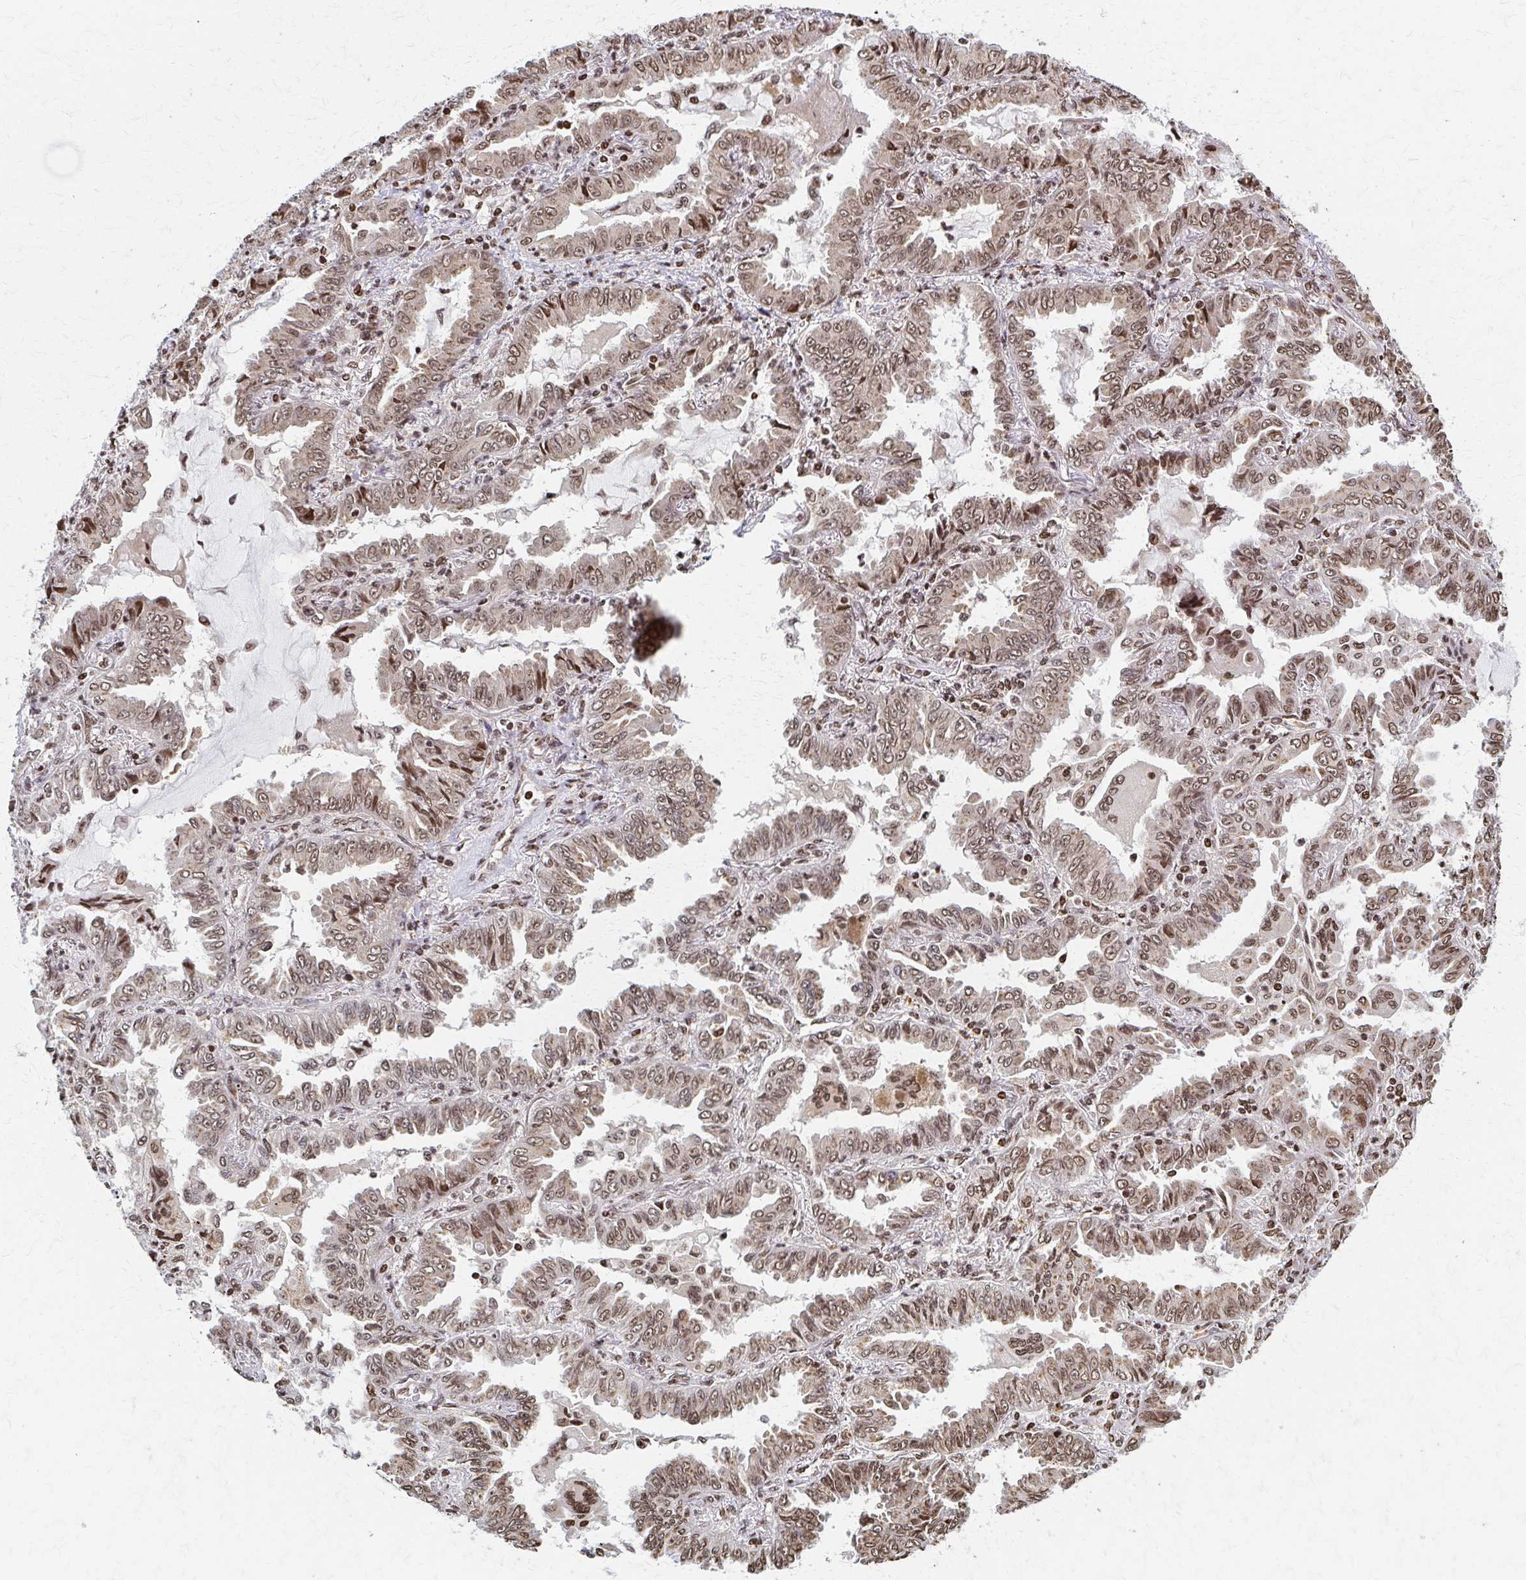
{"staining": {"intensity": "weak", "quantity": ">75%", "location": "nuclear"}, "tissue": "lung cancer", "cell_type": "Tumor cells", "image_type": "cancer", "snomed": [{"axis": "morphology", "description": "Adenocarcinoma, NOS"}, {"axis": "topography", "description": "Lung"}], "caption": "Protein analysis of lung cancer tissue reveals weak nuclear expression in approximately >75% of tumor cells.", "gene": "PSMD7", "patient": {"sex": "female", "age": 52}}